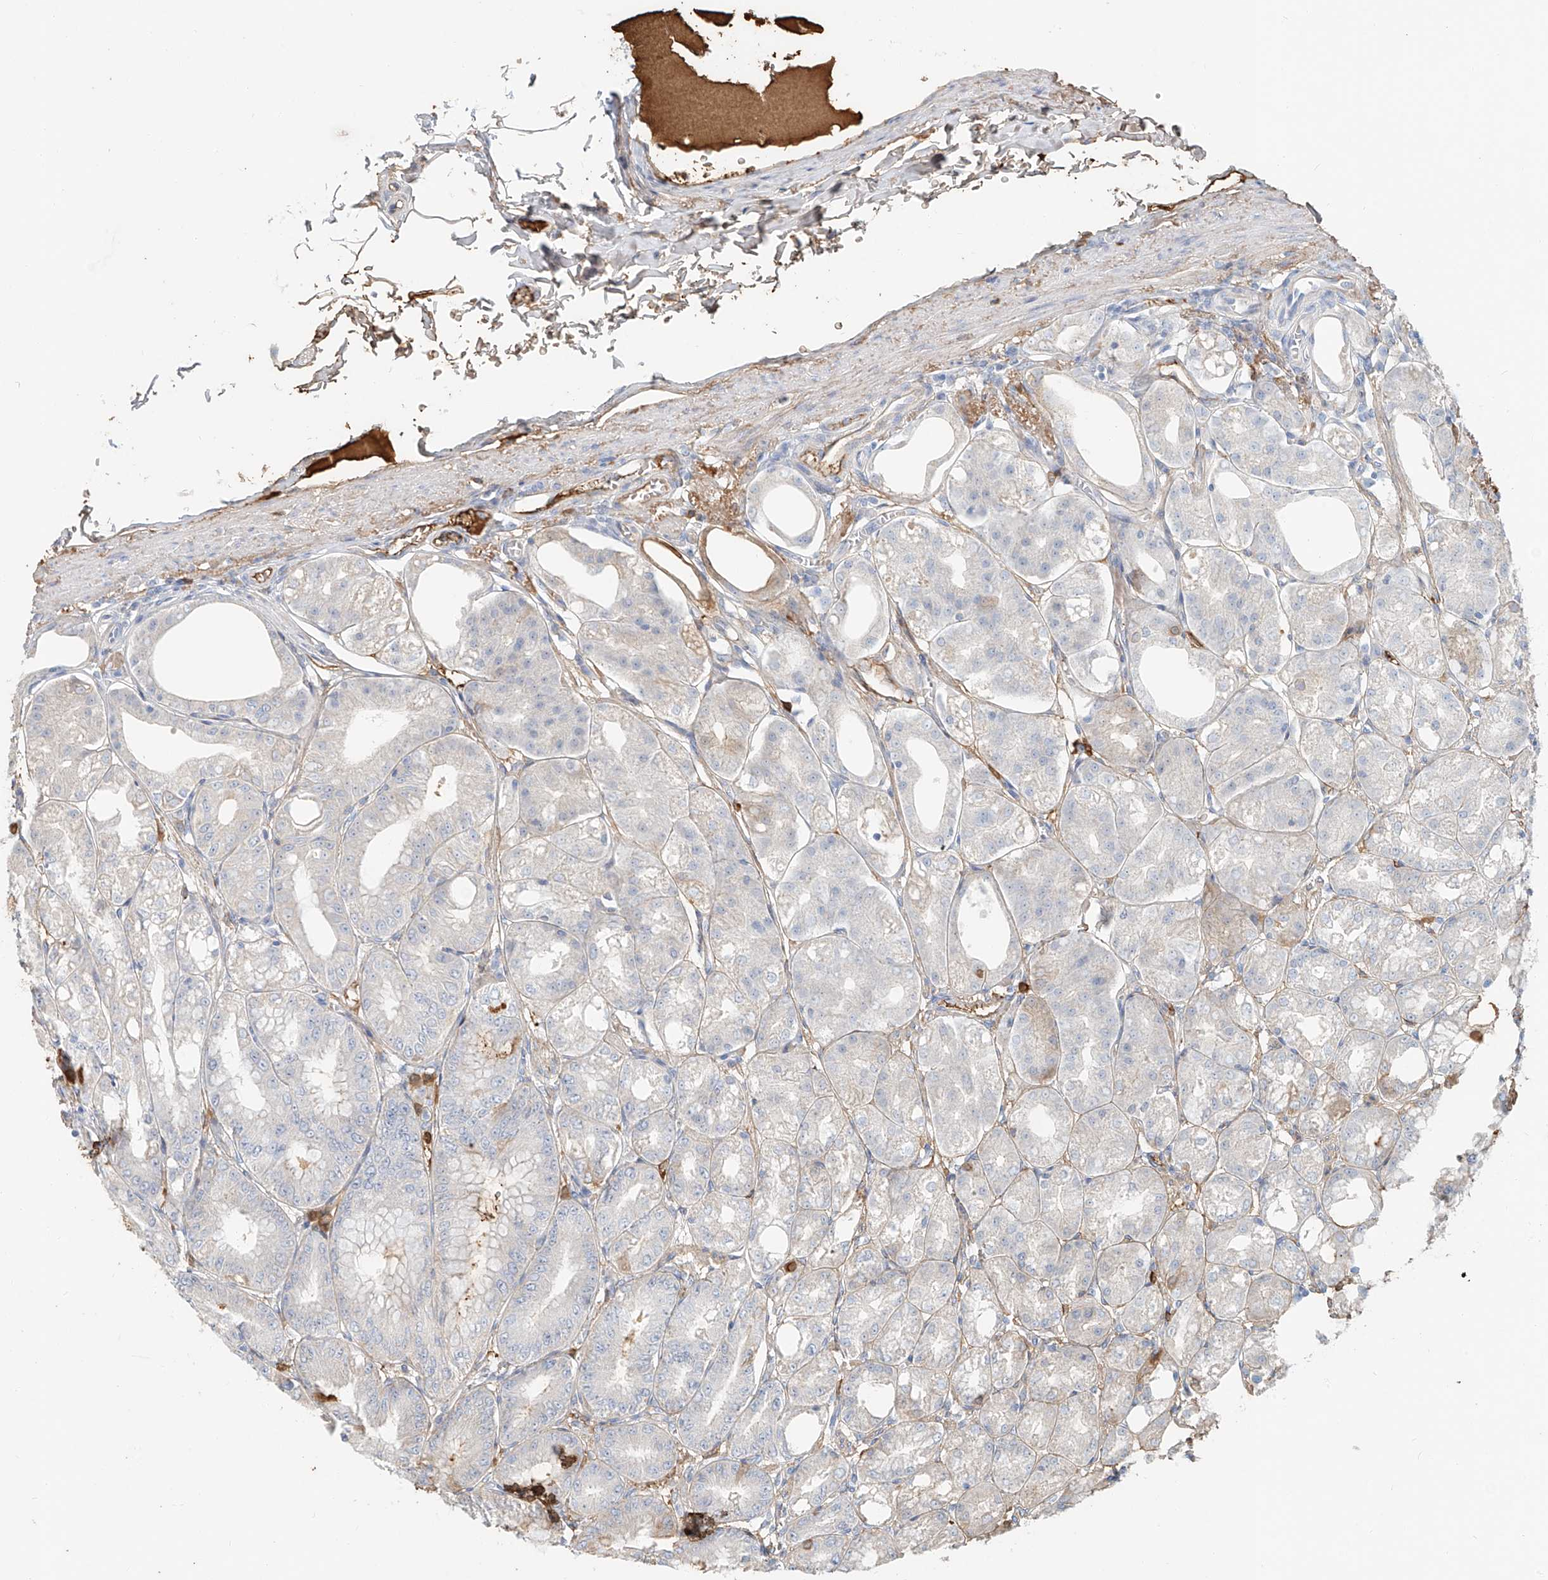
{"staining": {"intensity": "weak", "quantity": "<25%", "location": "cytoplasmic/membranous"}, "tissue": "stomach", "cell_type": "Glandular cells", "image_type": "normal", "snomed": [{"axis": "morphology", "description": "Normal tissue, NOS"}, {"axis": "topography", "description": "Stomach, lower"}], "caption": "The immunohistochemistry image has no significant positivity in glandular cells of stomach. (DAB IHC with hematoxylin counter stain).", "gene": "ZFP30", "patient": {"sex": "male", "age": 71}}